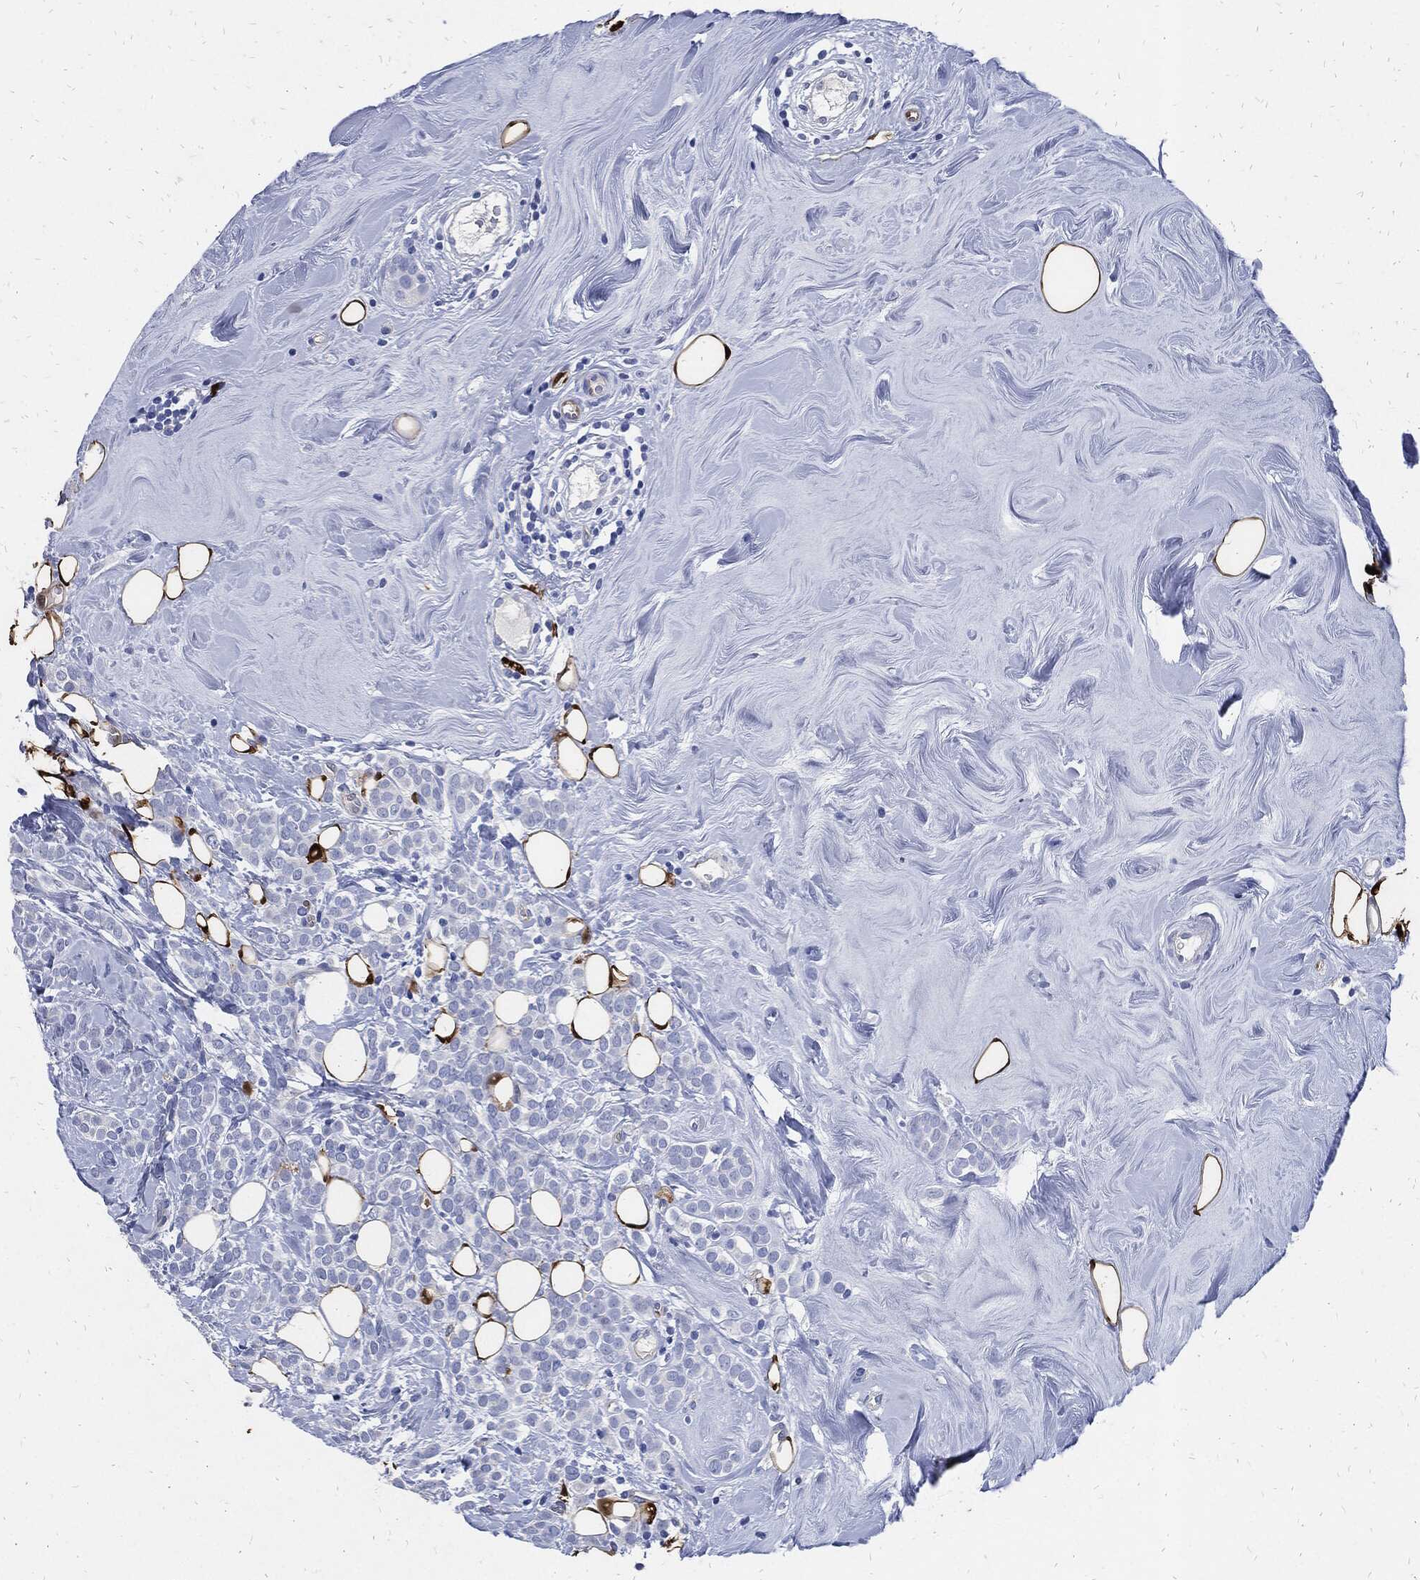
{"staining": {"intensity": "negative", "quantity": "none", "location": "none"}, "tissue": "breast cancer", "cell_type": "Tumor cells", "image_type": "cancer", "snomed": [{"axis": "morphology", "description": "Lobular carcinoma"}, {"axis": "topography", "description": "Breast"}], "caption": "Tumor cells show no significant protein positivity in lobular carcinoma (breast).", "gene": "FABP4", "patient": {"sex": "female", "age": 49}}